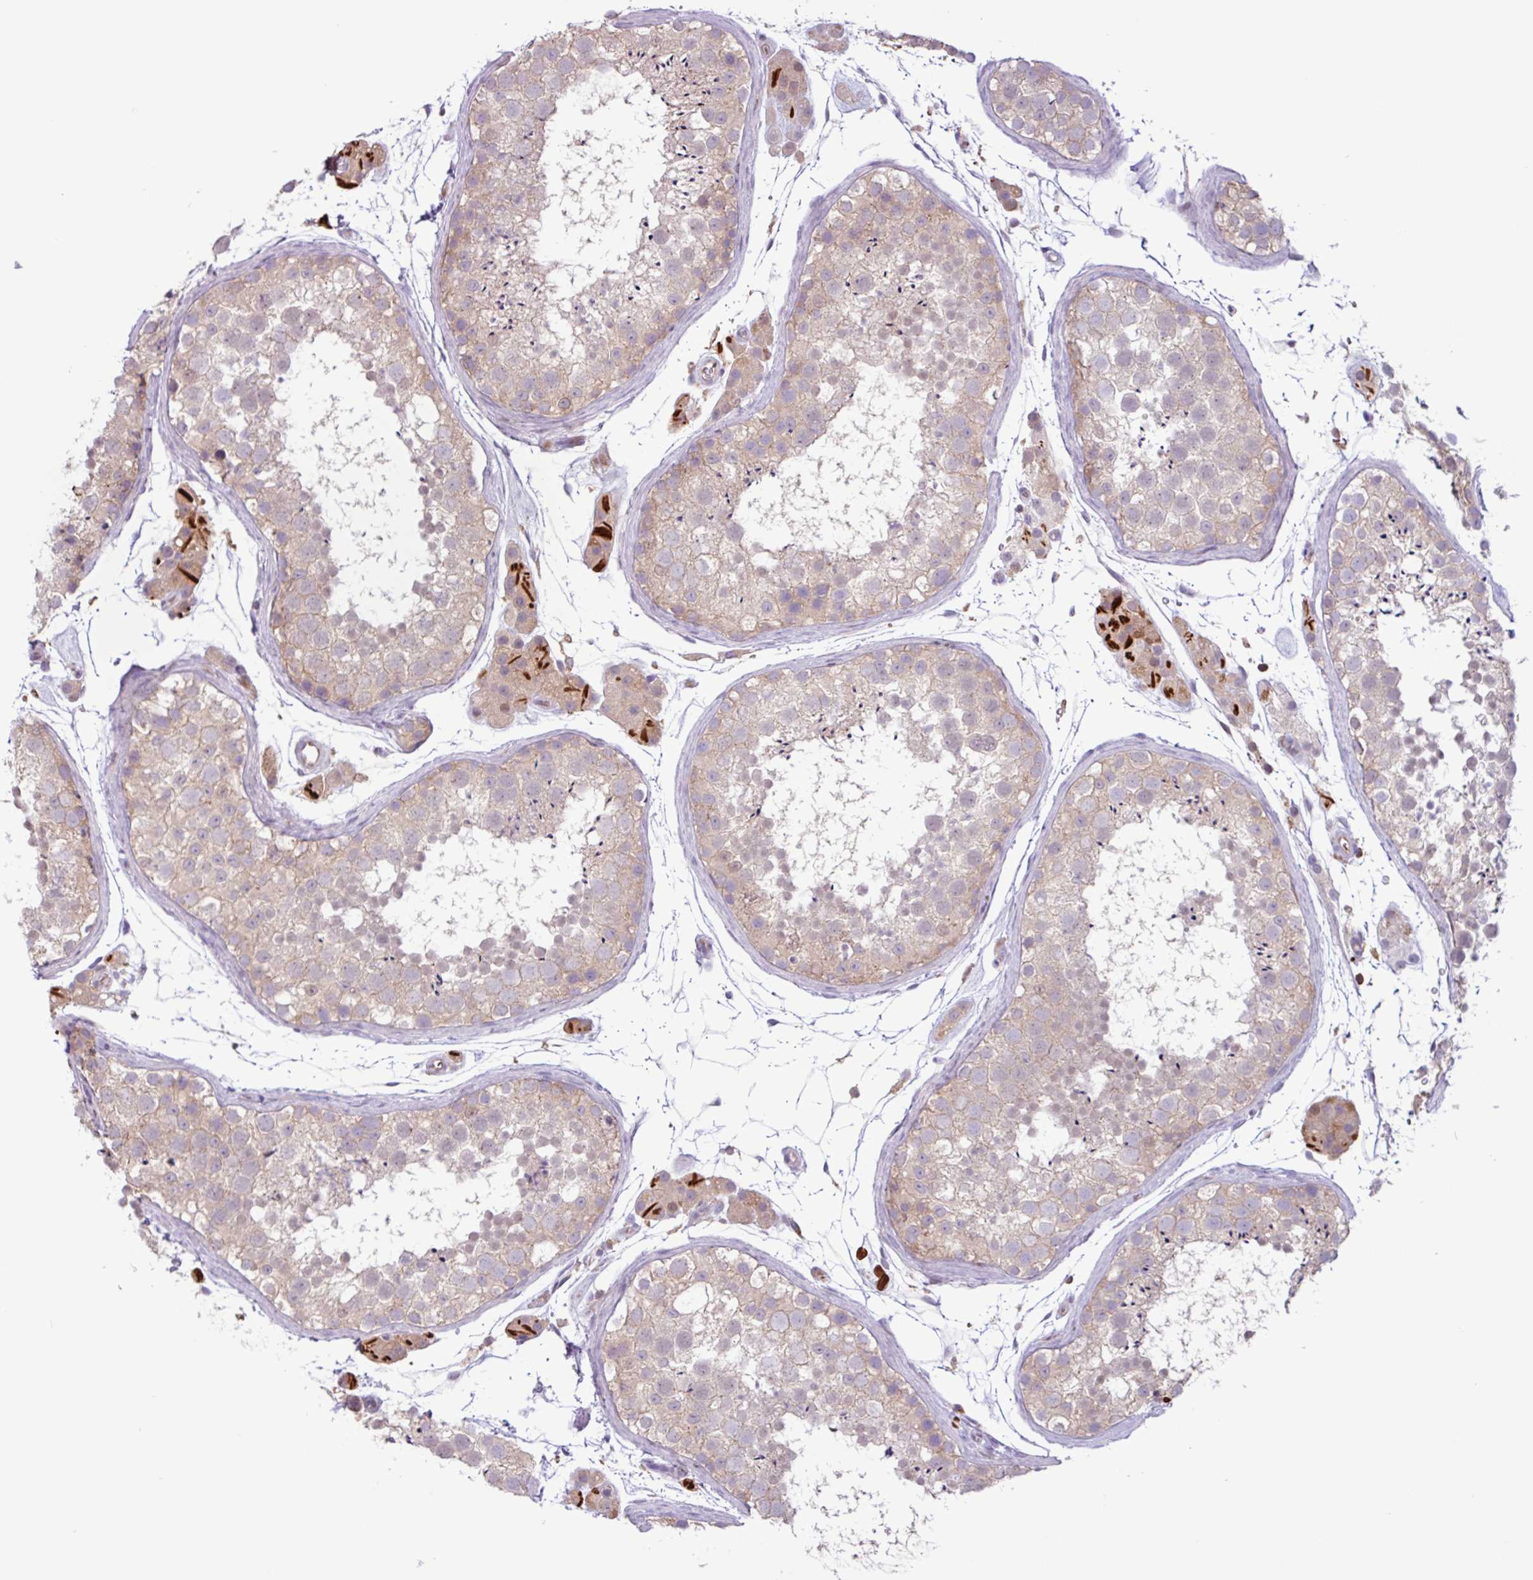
{"staining": {"intensity": "negative", "quantity": "none", "location": "none"}, "tissue": "testis", "cell_type": "Cells in seminiferous ducts", "image_type": "normal", "snomed": [{"axis": "morphology", "description": "Normal tissue, NOS"}, {"axis": "topography", "description": "Testis"}], "caption": "An immunohistochemistry photomicrograph of unremarkable testis is shown. There is no staining in cells in seminiferous ducts of testis.", "gene": "ACTR3B", "patient": {"sex": "male", "age": 41}}